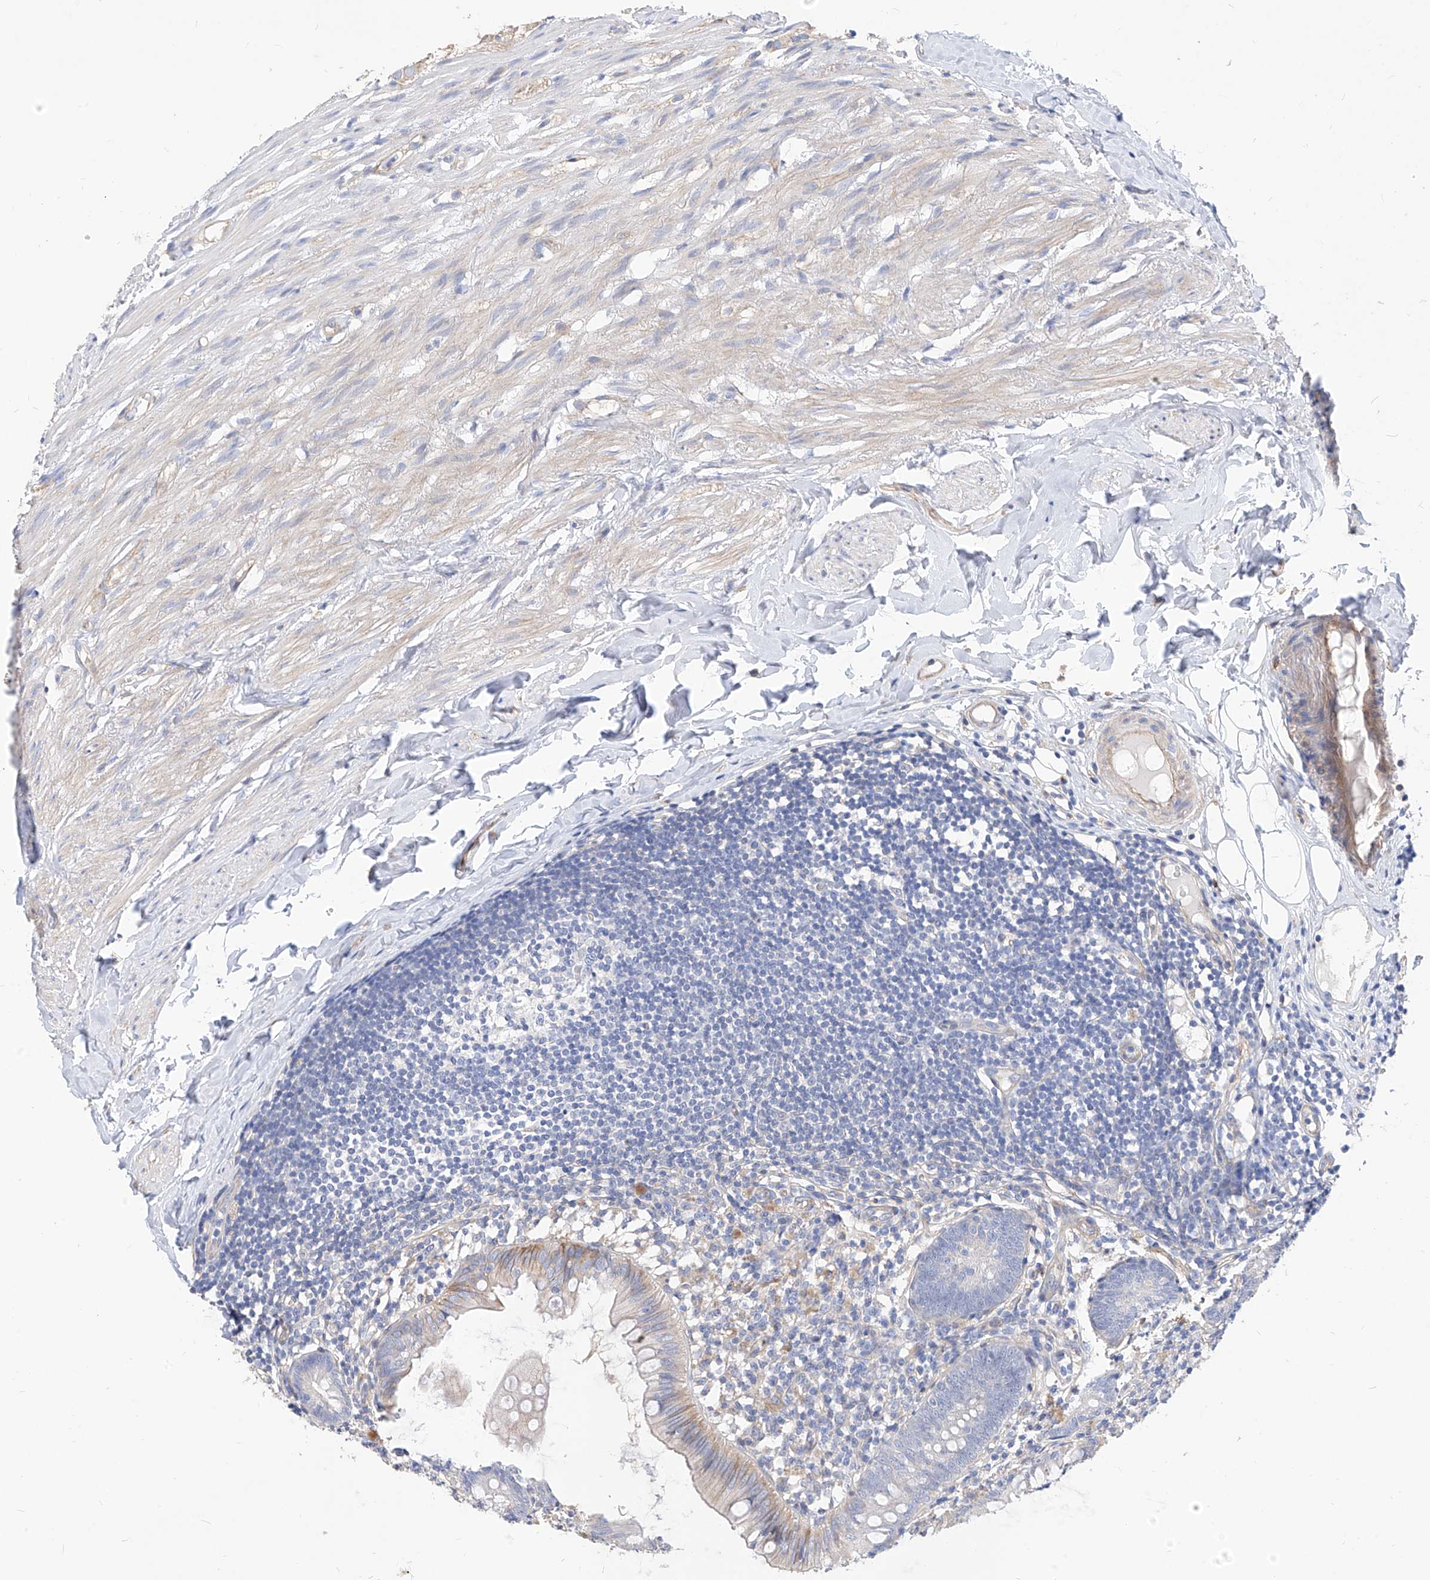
{"staining": {"intensity": "weak", "quantity": "<25%", "location": "cytoplasmic/membranous"}, "tissue": "appendix", "cell_type": "Glandular cells", "image_type": "normal", "snomed": [{"axis": "morphology", "description": "Normal tissue, NOS"}, {"axis": "topography", "description": "Appendix"}], "caption": "Glandular cells are negative for brown protein staining in unremarkable appendix. (DAB (3,3'-diaminobenzidine) IHC visualized using brightfield microscopy, high magnification).", "gene": "SCGB2A1", "patient": {"sex": "female", "age": 62}}